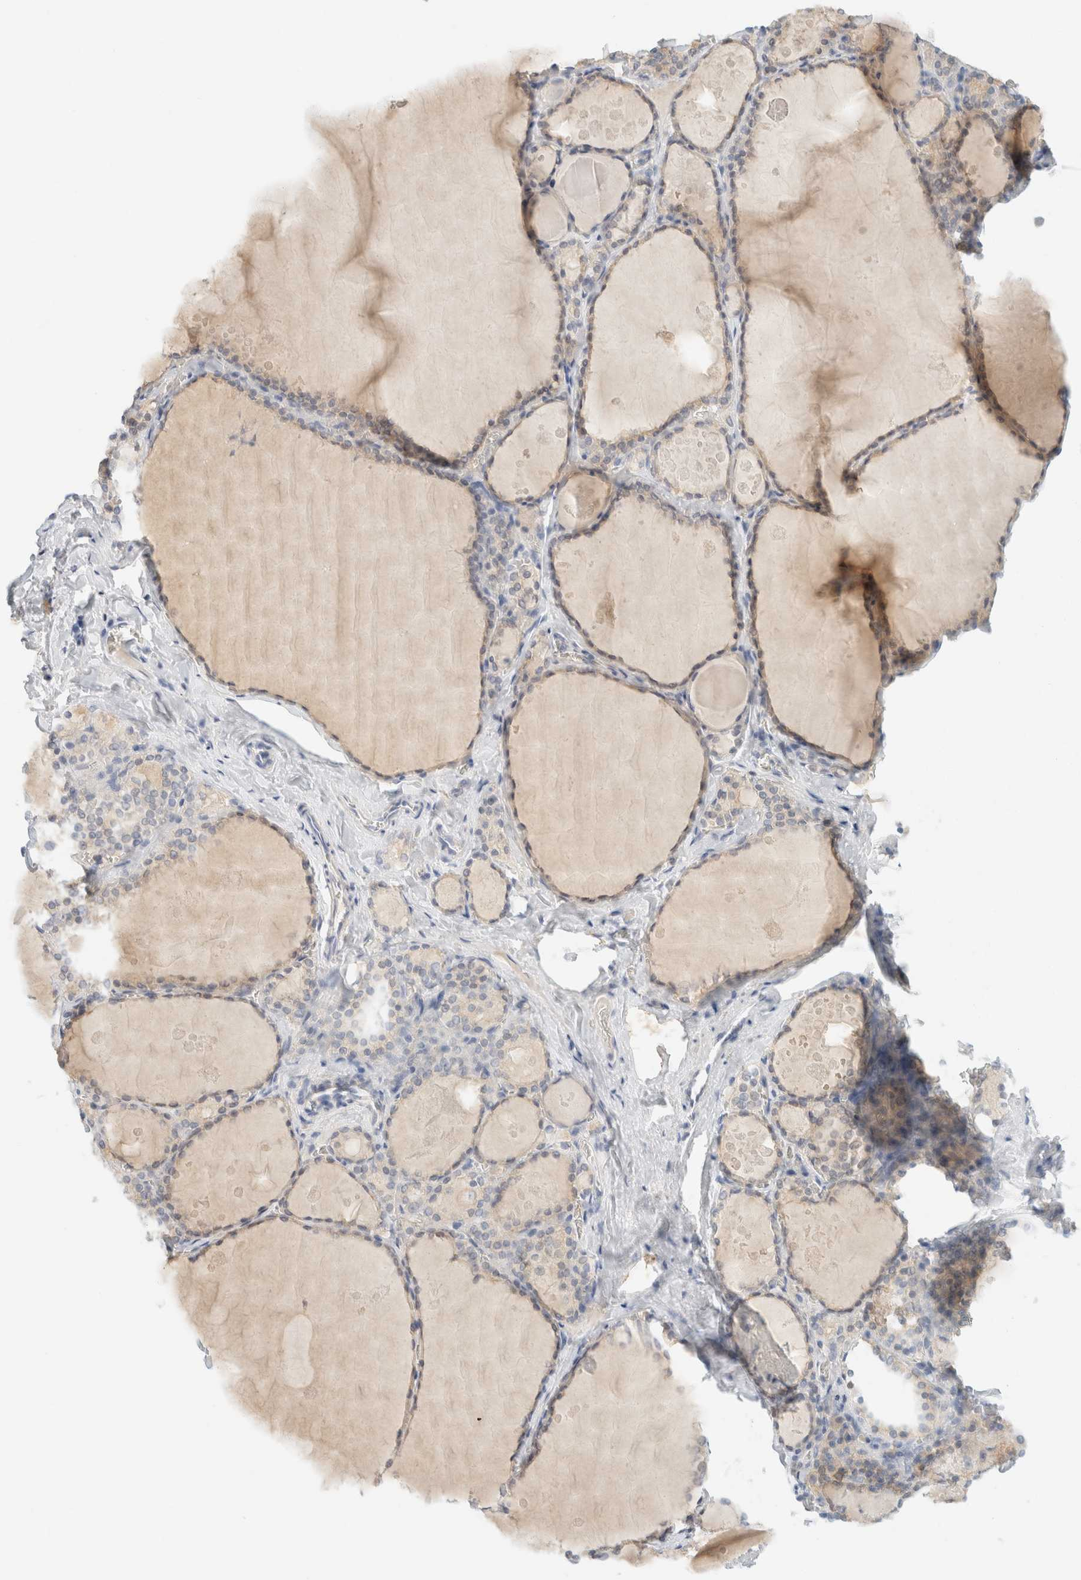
{"staining": {"intensity": "weak", "quantity": "<25%", "location": "cytoplasmic/membranous"}, "tissue": "thyroid gland", "cell_type": "Glandular cells", "image_type": "normal", "snomed": [{"axis": "morphology", "description": "Normal tissue, NOS"}, {"axis": "topography", "description": "Thyroid gland"}], "caption": "IHC micrograph of unremarkable thyroid gland stained for a protein (brown), which reveals no expression in glandular cells.", "gene": "SH3GLB2", "patient": {"sex": "male", "age": 56}}